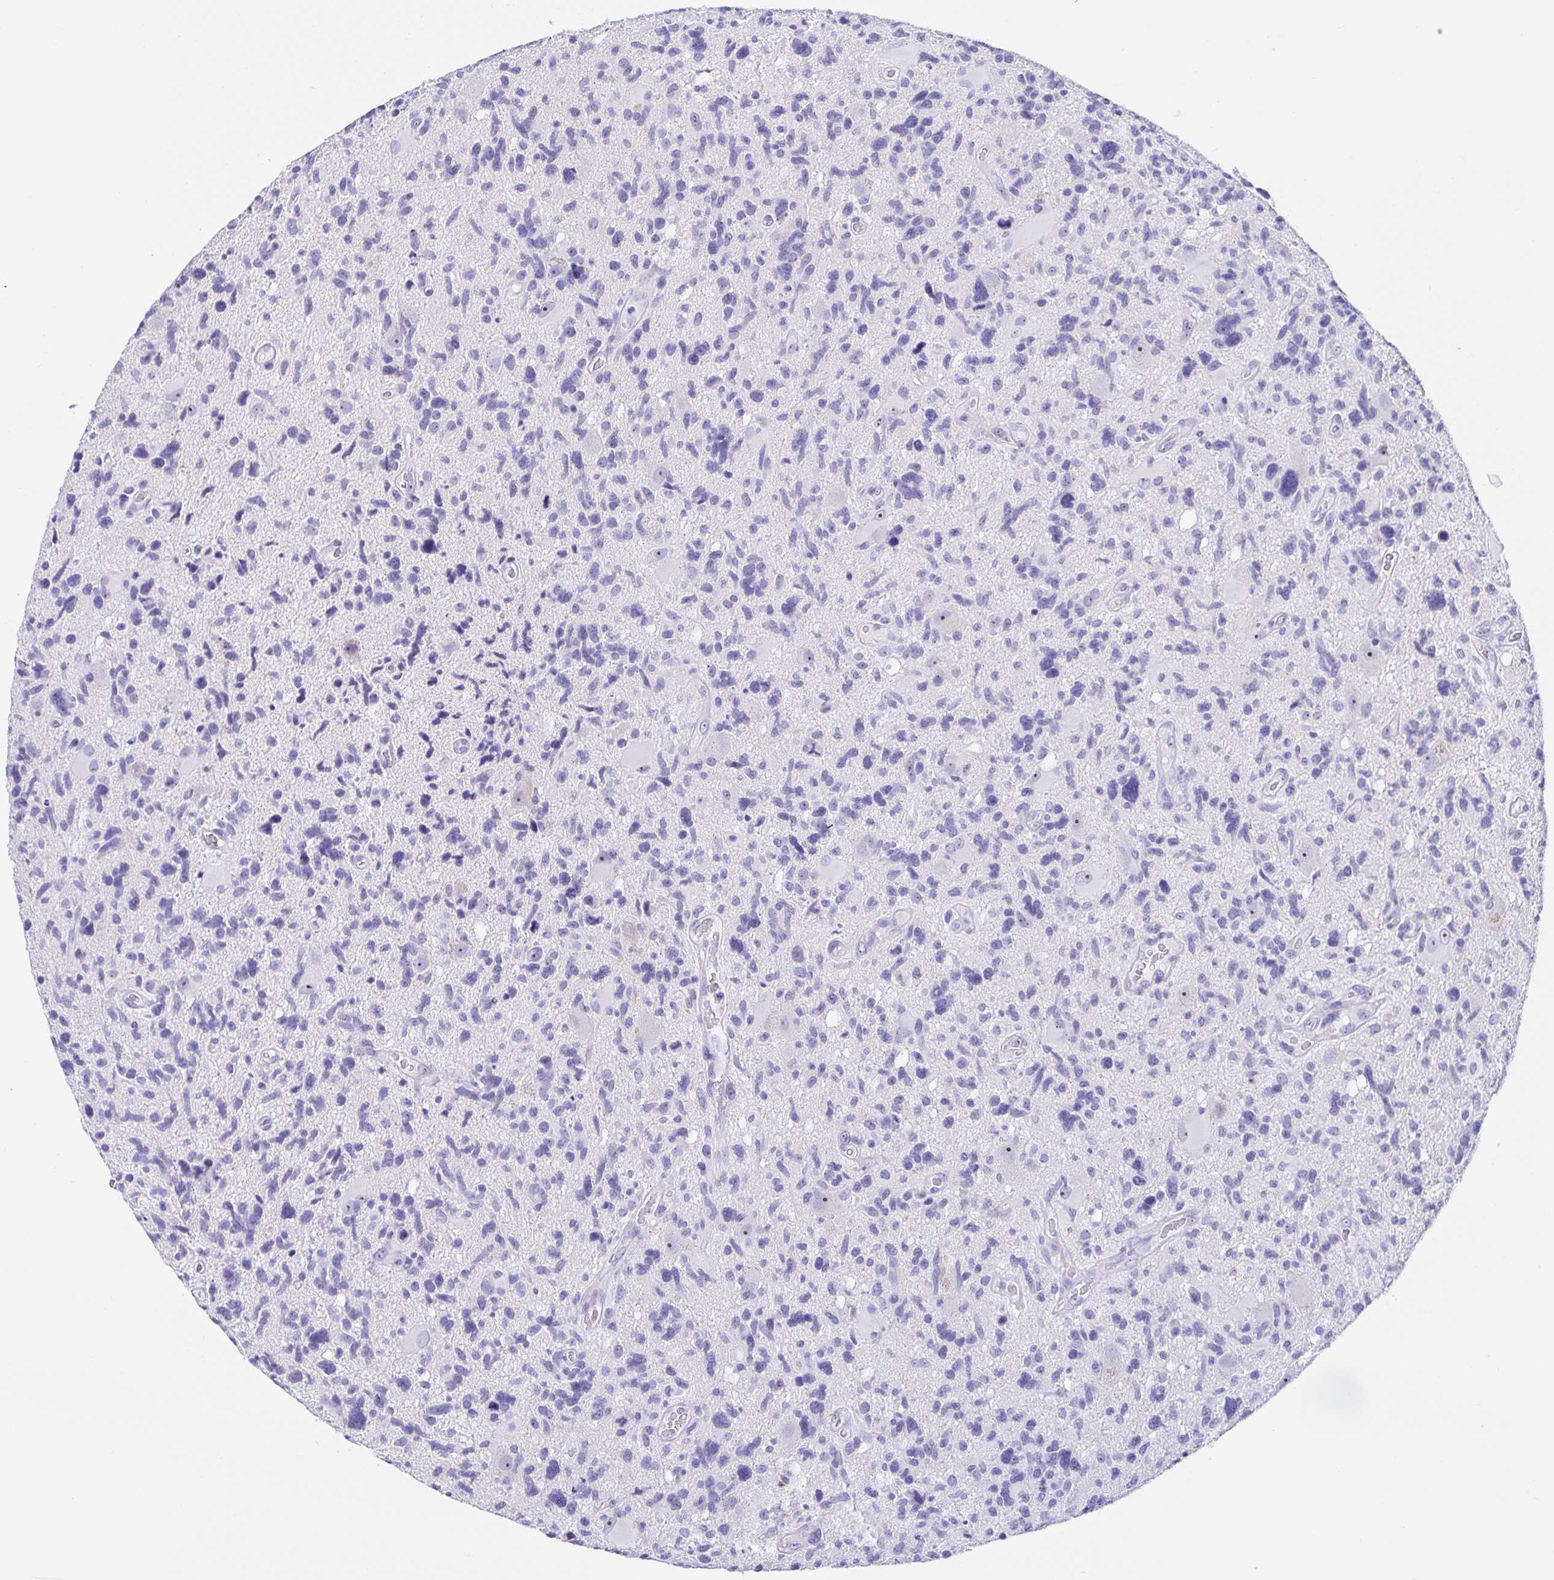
{"staining": {"intensity": "negative", "quantity": "none", "location": "none"}, "tissue": "glioma", "cell_type": "Tumor cells", "image_type": "cancer", "snomed": [{"axis": "morphology", "description": "Glioma, malignant, High grade"}, {"axis": "topography", "description": "Brain"}], "caption": "An immunohistochemistry image of glioma is shown. There is no staining in tumor cells of glioma.", "gene": "PRAMEF19", "patient": {"sex": "male", "age": 49}}